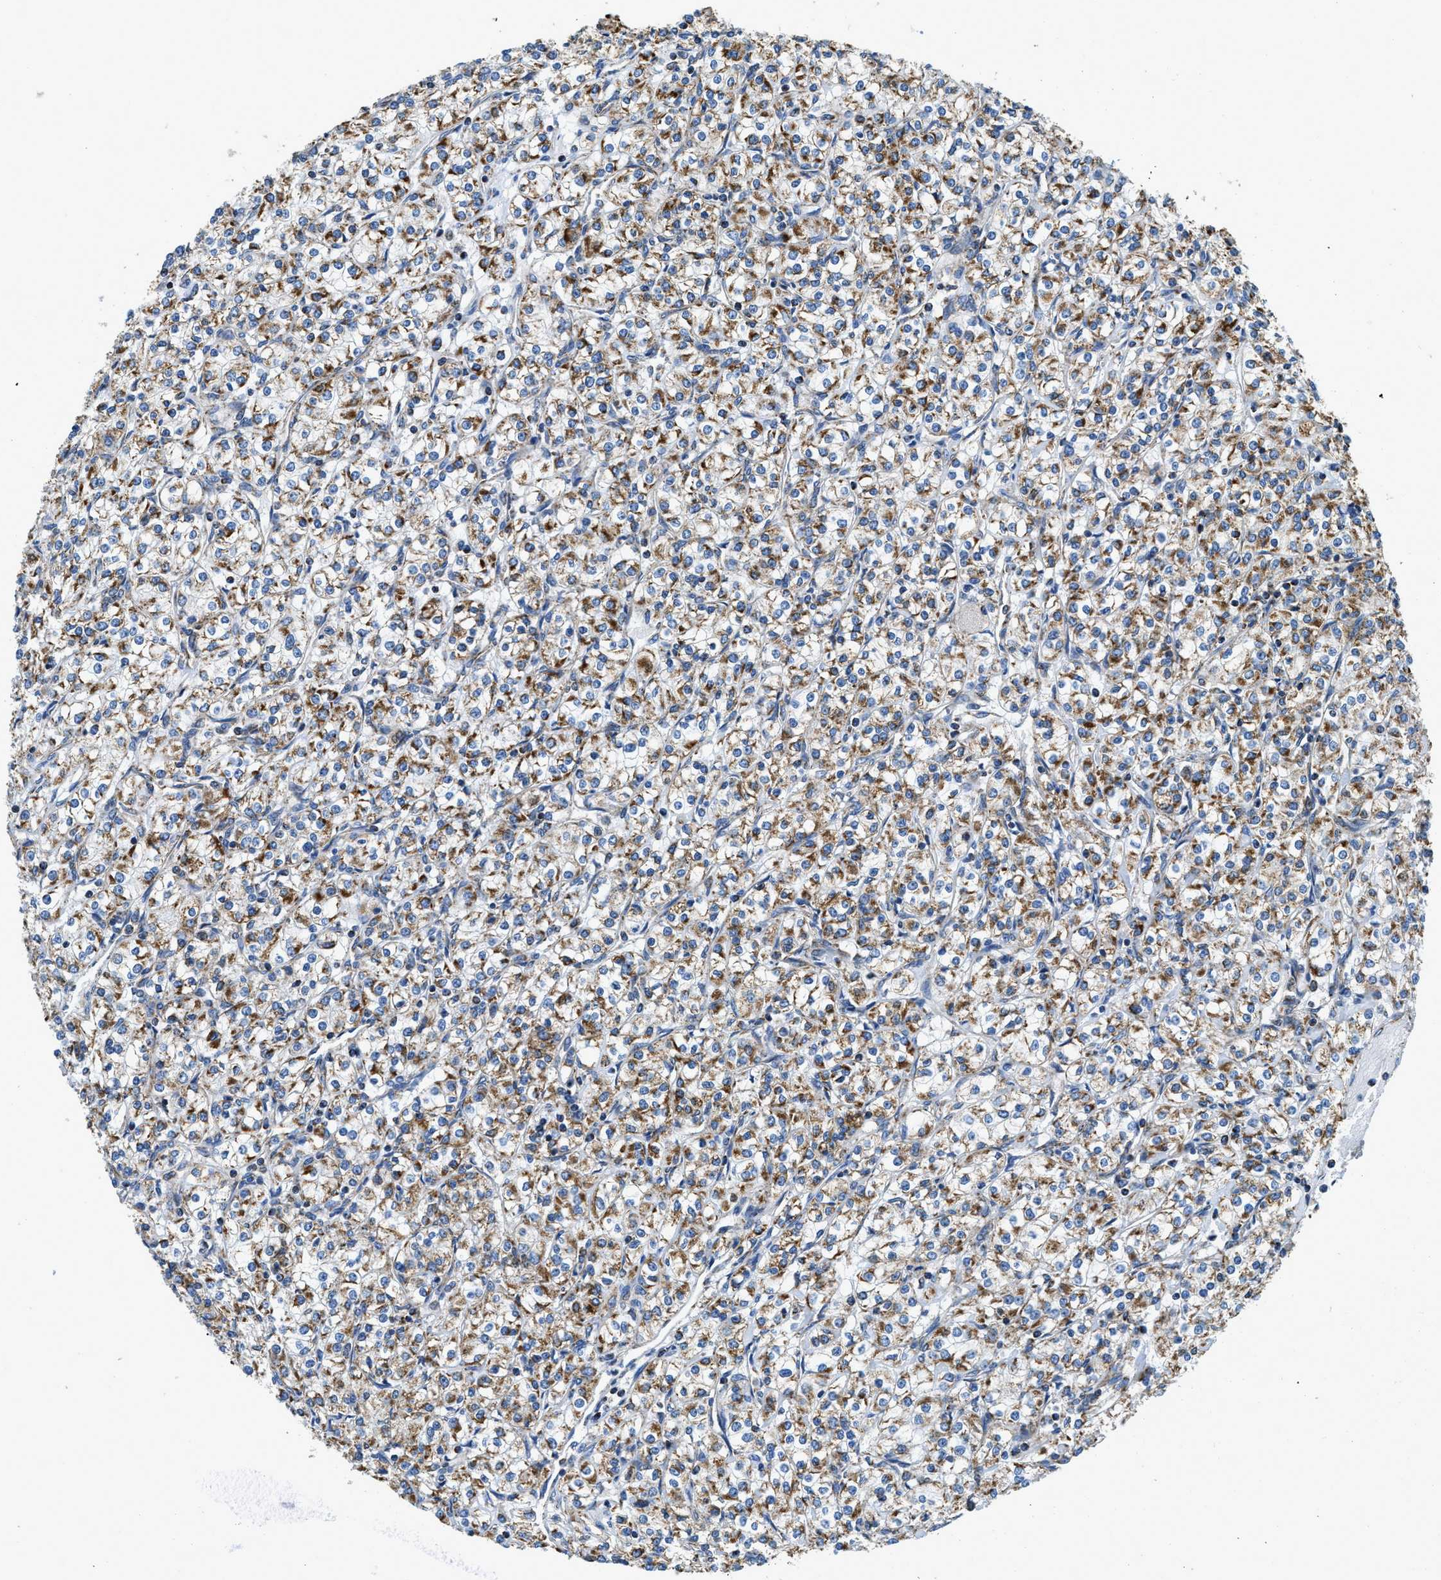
{"staining": {"intensity": "moderate", "quantity": "25%-75%", "location": "cytoplasmic/membranous"}, "tissue": "renal cancer", "cell_type": "Tumor cells", "image_type": "cancer", "snomed": [{"axis": "morphology", "description": "Adenocarcinoma, NOS"}, {"axis": "topography", "description": "Kidney"}], "caption": "Immunohistochemical staining of renal adenocarcinoma exhibits medium levels of moderate cytoplasmic/membranous protein staining in about 25%-75% of tumor cells. Nuclei are stained in blue.", "gene": "STK33", "patient": {"sex": "male", "age": 77}}